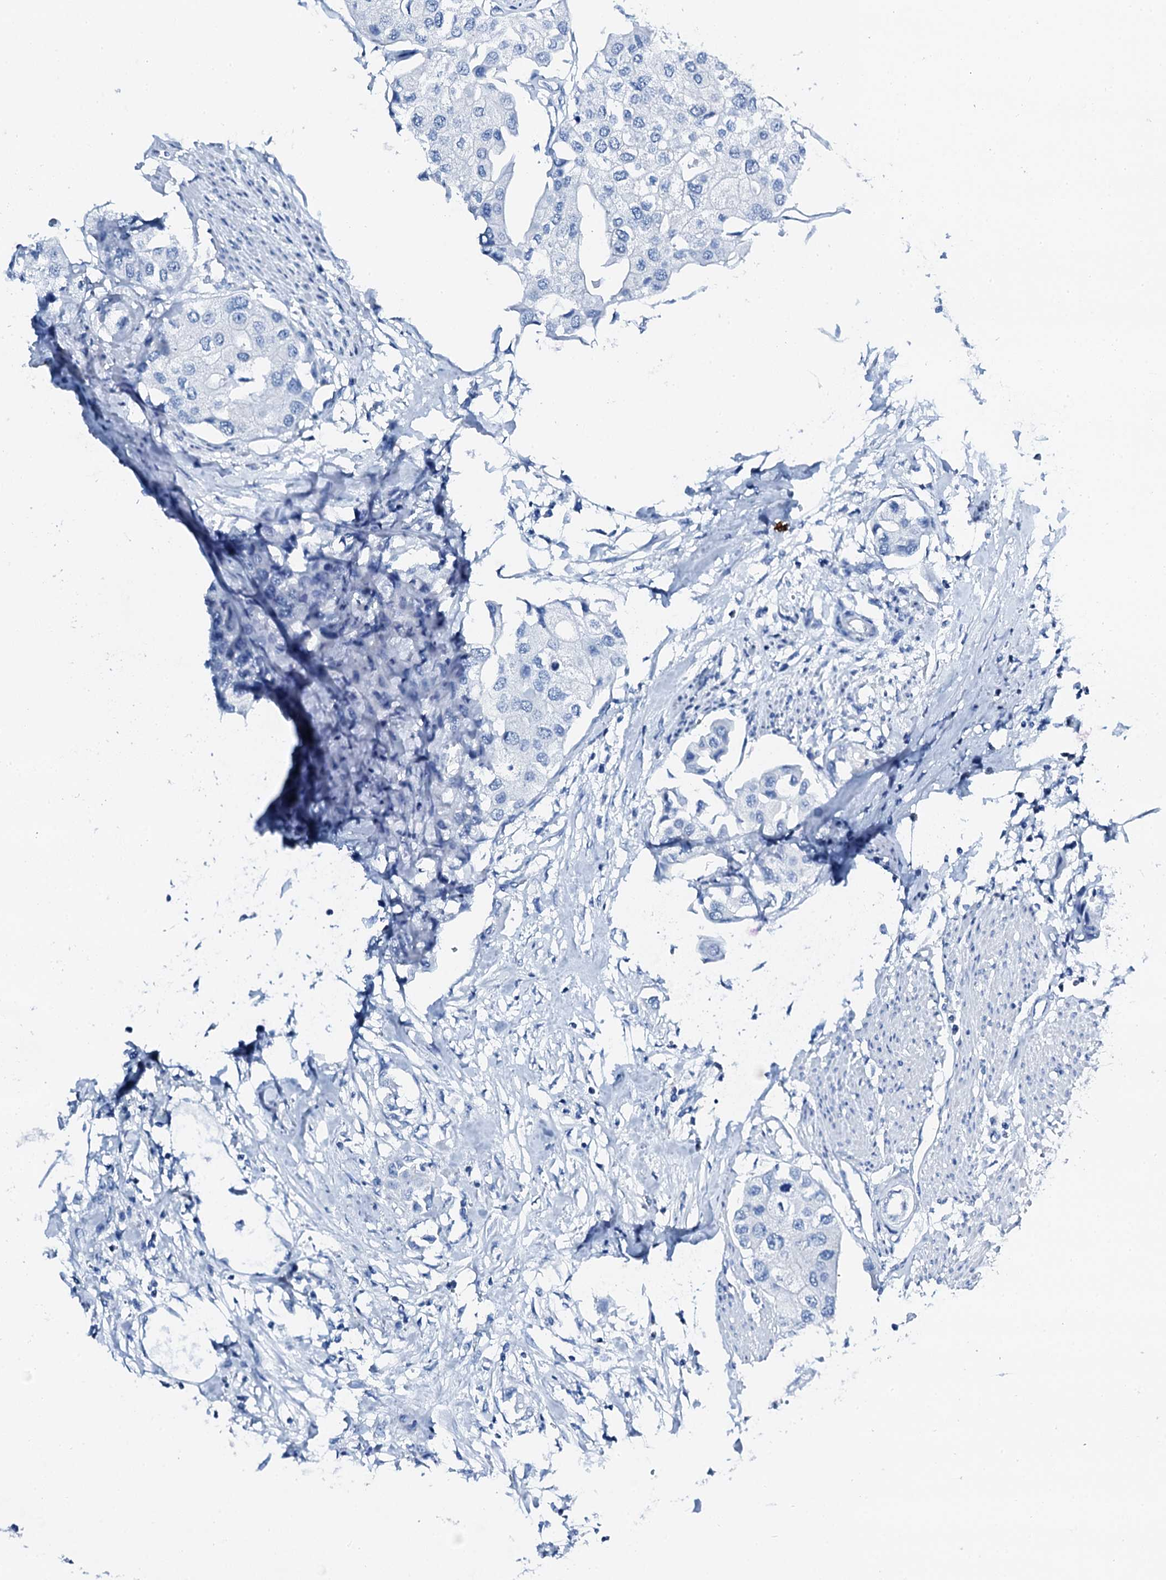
{"staining": {"intensity": "negative", "quantity": "none", "location": "none"}, "tissue": "urothelial cancer", "cell_type": "Tumor cells", "image_type": "cancer", "snomed": [{"axis": "morphology", "description": "Urothelial carcinoma, High grade"}, {"axis": "topography", "description": "Urinary bladder"}], "caption": "An immunohistochemistry (IHC) image of urothelial cancer is shown. There is no staining in tumor cells of urothelial cancer.", "gene": "PTH", "patient": {"sex": "male", "age": 64}}